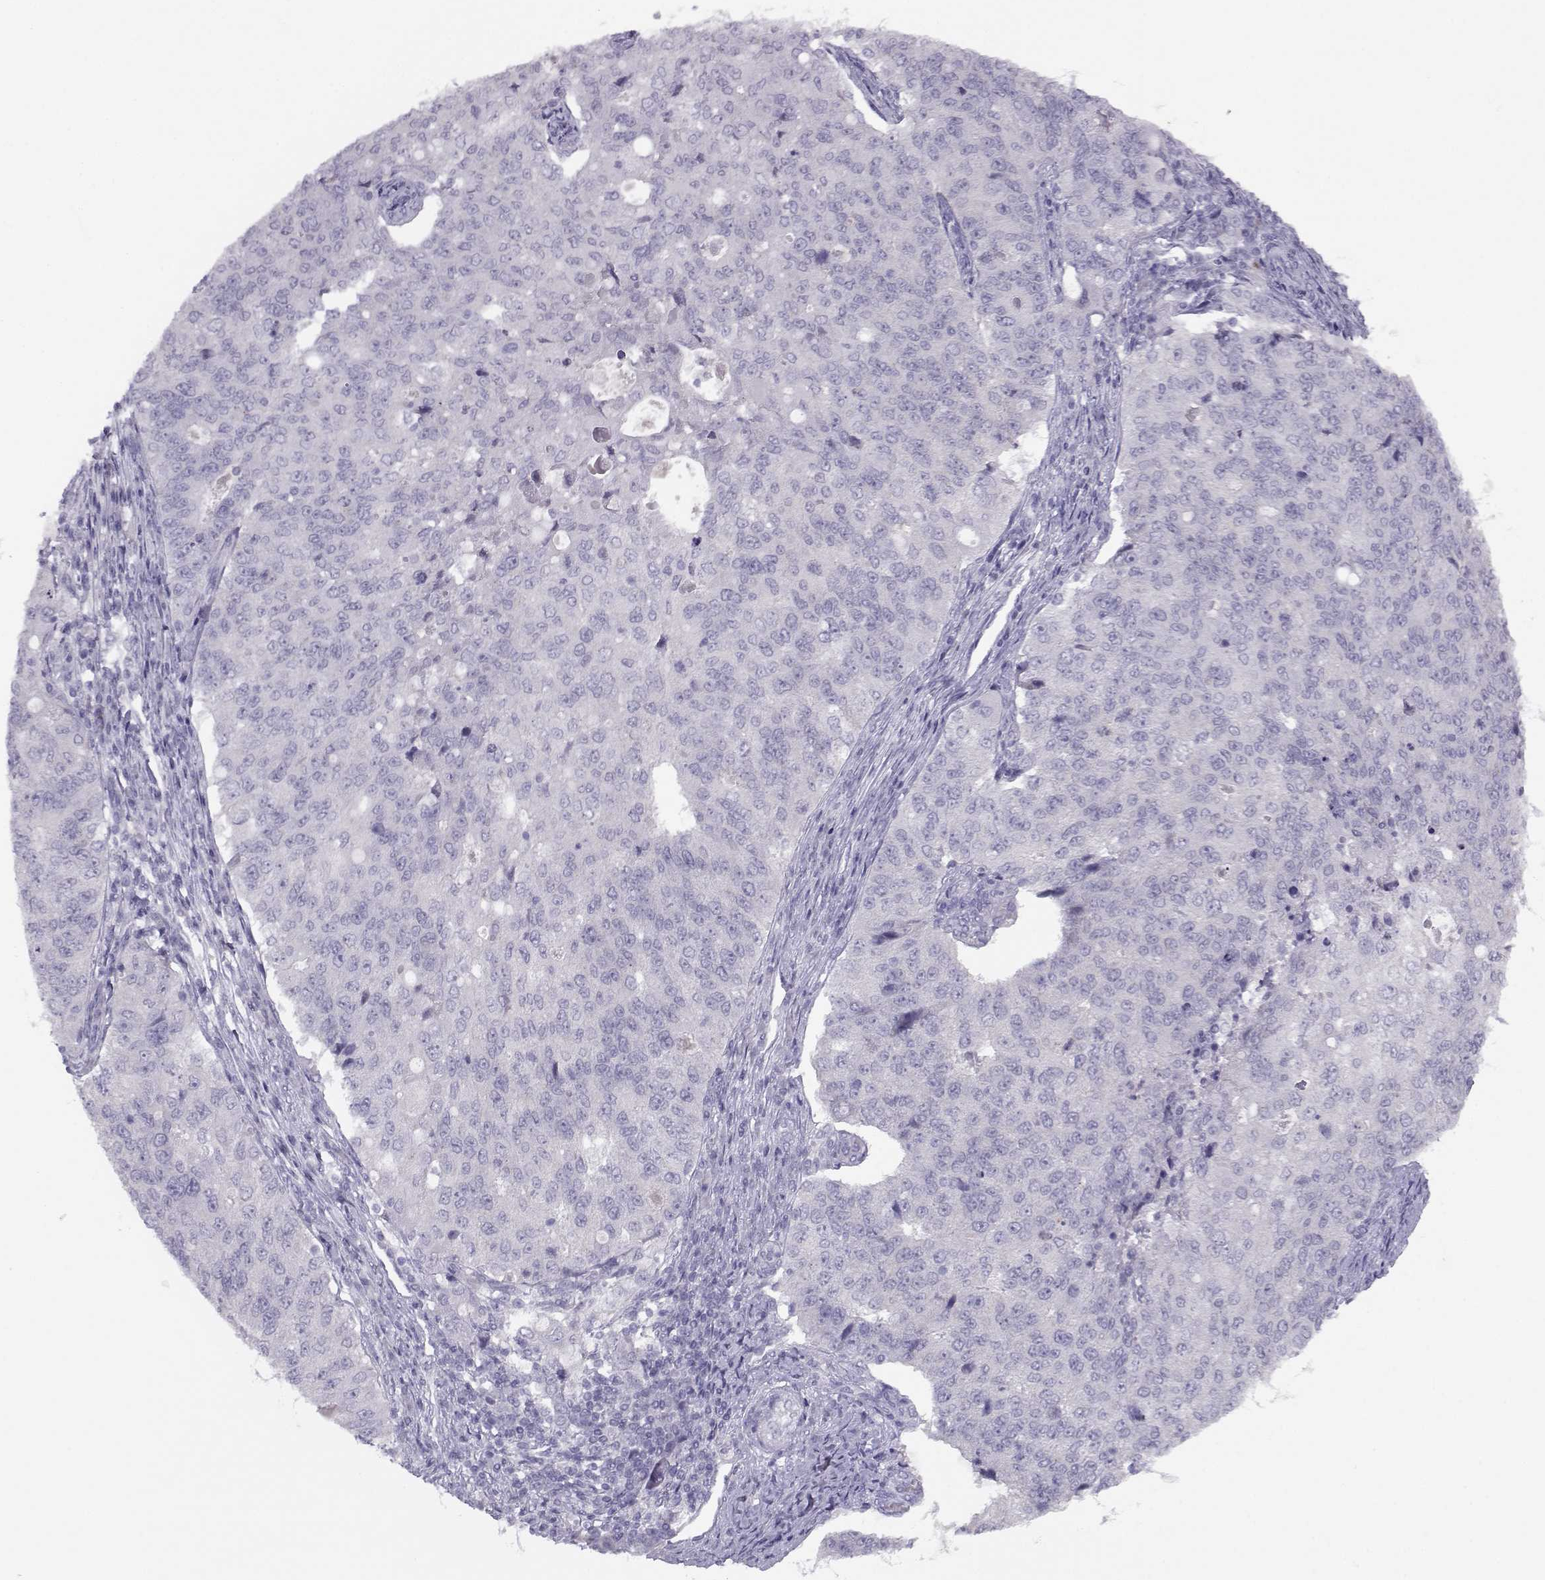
{"staining": {"intensity": "negative", "quantity": "none", "location": "none"}, "tissue": "endometrial cancer", "cell_type": "Tumor cells", "image_type": "cancer", "snomed": [{"axis": "morphology", "description": "Adenocarcinoma, NOS"}, {"axis": "topography", "description": "Endometrium"}], "caption": "Tumor cells are negative for protein expression in human endometrial cancer (adenocarcinoma). Brightfield microscopy of immunohistochemistry (IHC) stained with DAB (3,3'-diaminobenzidine) (brown) and hematoxylin (blue), captured at high magnification.", "gene": "CFAP77", "patient": {"sex": "female", "age": 43}}